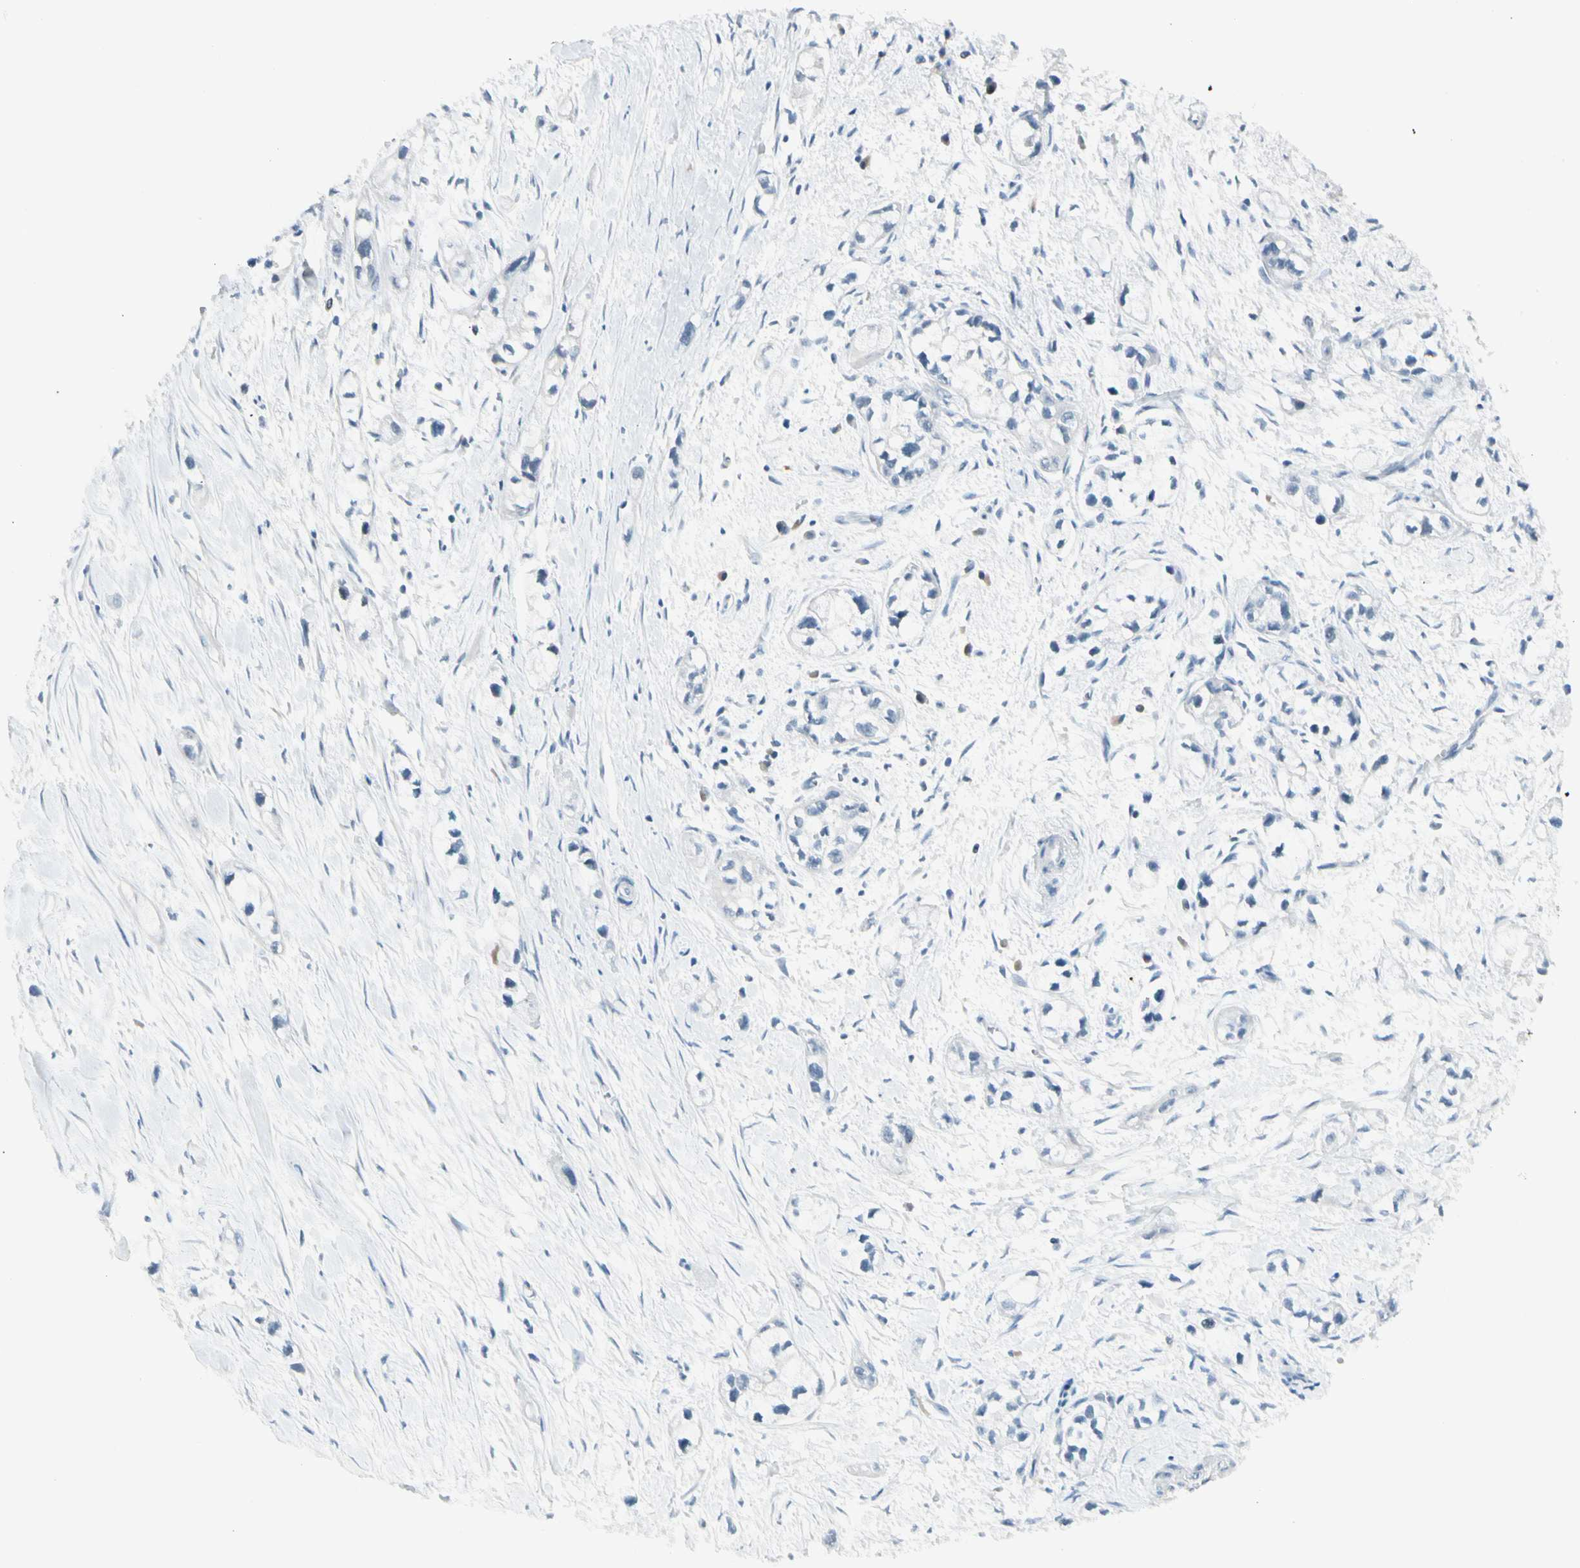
{"staining": {"intensity": "negative", "quantity": "none", "location": "none"}, "tissue": "pancreatic cancer", "cell_type": "Tumor cells", "image_type": "cancer", "snomed": [{"axis": "morphology", "description": "Adenocarcinoma, NOS"}, {"axis": "topography", "description": "Pancreas"}], "caption": "This is a micrograph of immunohistochemistry staining of adenocarcinoma (pancreatic), which shows no positivity in tumor cells.", "gene": "ZSCAN1", "patient": {"sex": "male", "age": 74}}